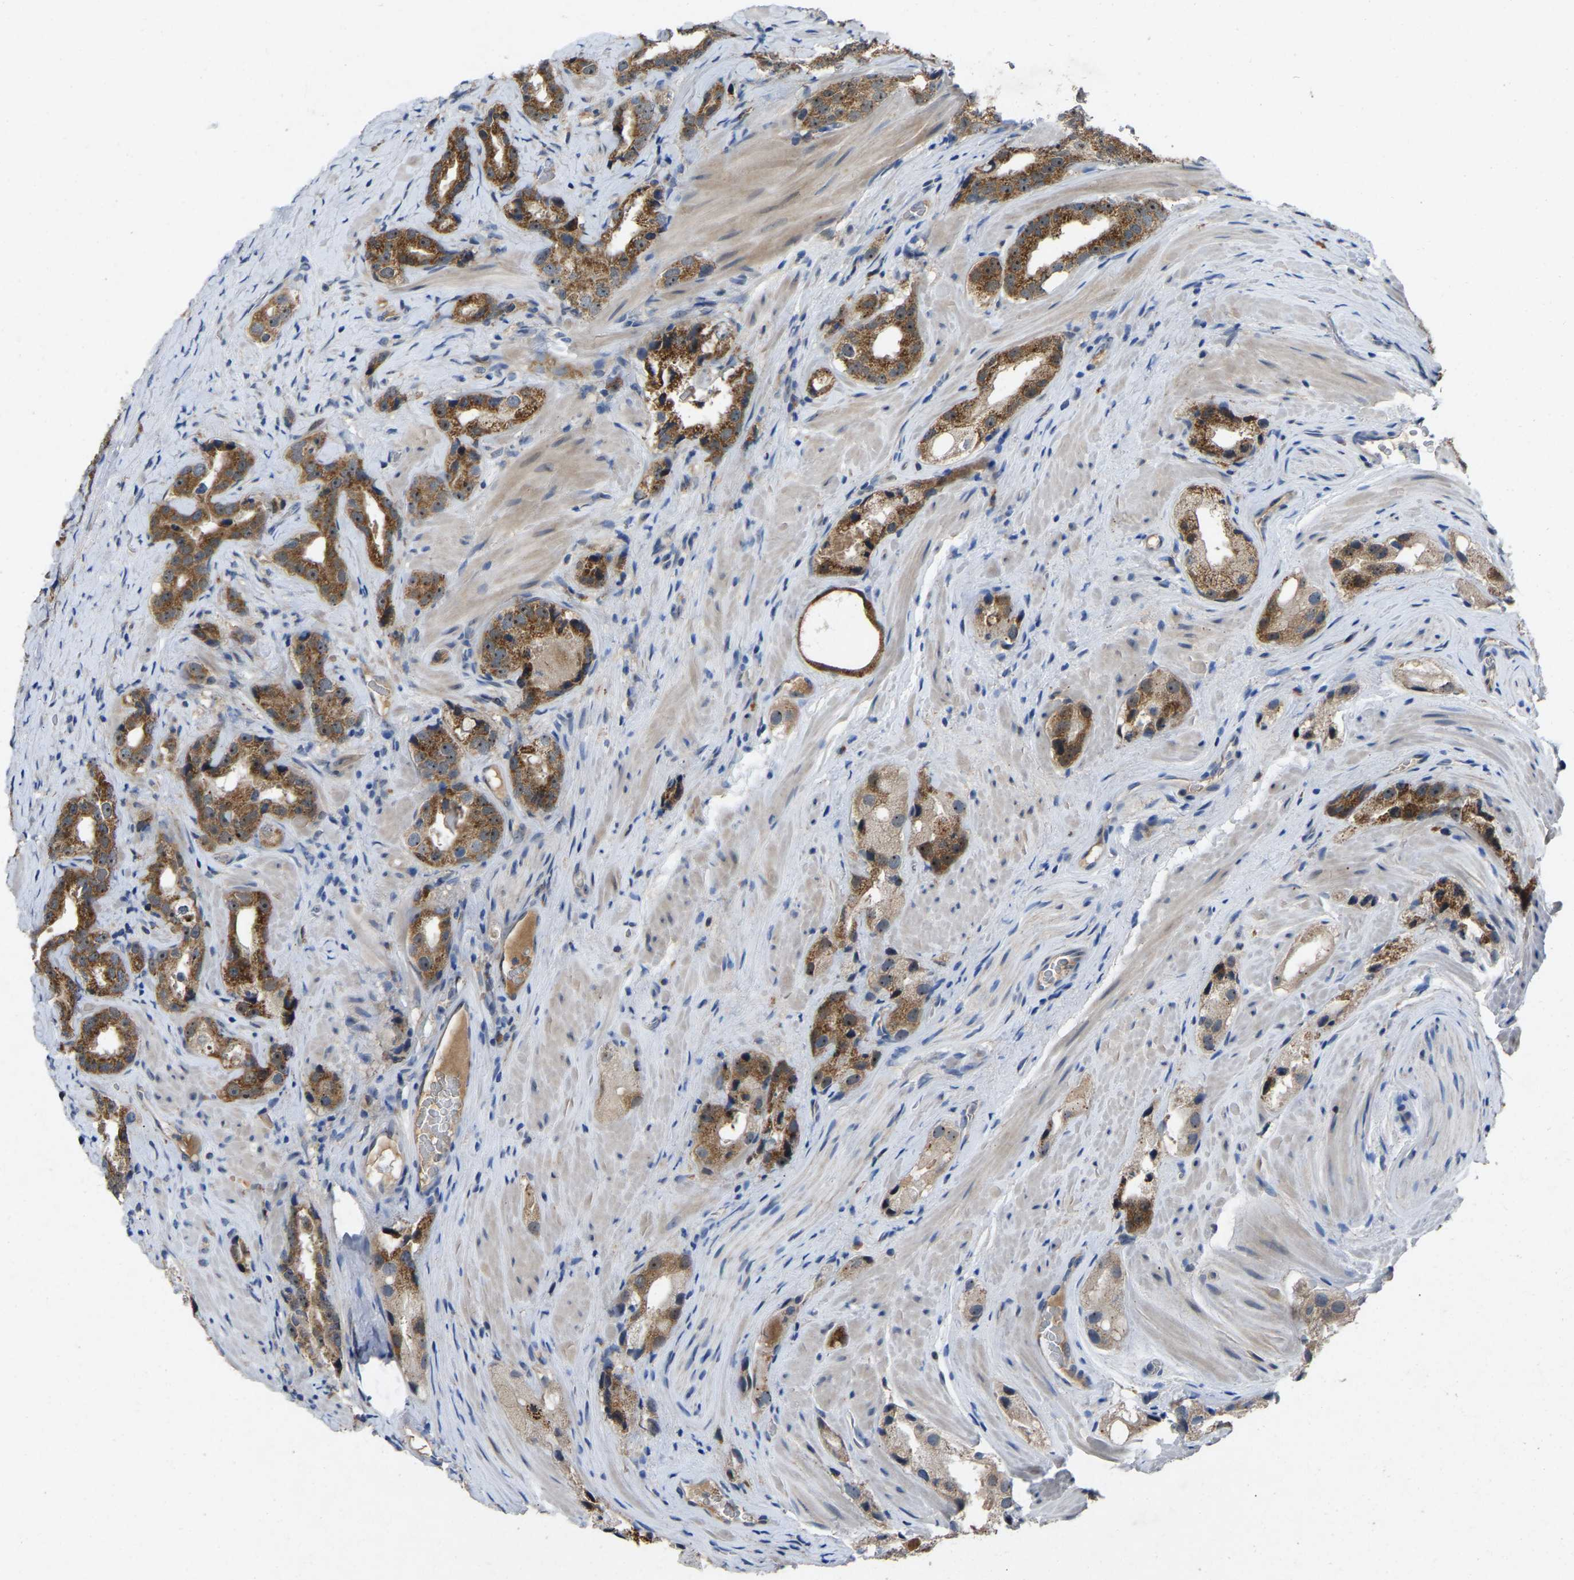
{"staining": {"intensity": "strong", "quantity": ">75%", "location": "cytoplasmic/membranous"}, "tissue": "prostate cancer", "cell_type": "Tumor cells", "image_type": "cancer", "snomed": [{"axis": "morphology", "description": "Adenocarcinoma, High grade"}, {"axis": "topography", "description": "Prostate"}], "caption": "The histopathology image displays immunohistochemical staining of high-grade adenocarcinoma (prostate). There is strong cytoplasmic/membranous expression is appreciated in approximately >75% of tumor cells.", "gene": "FHIT", "patient": {"sex": "male", "age": 63}}